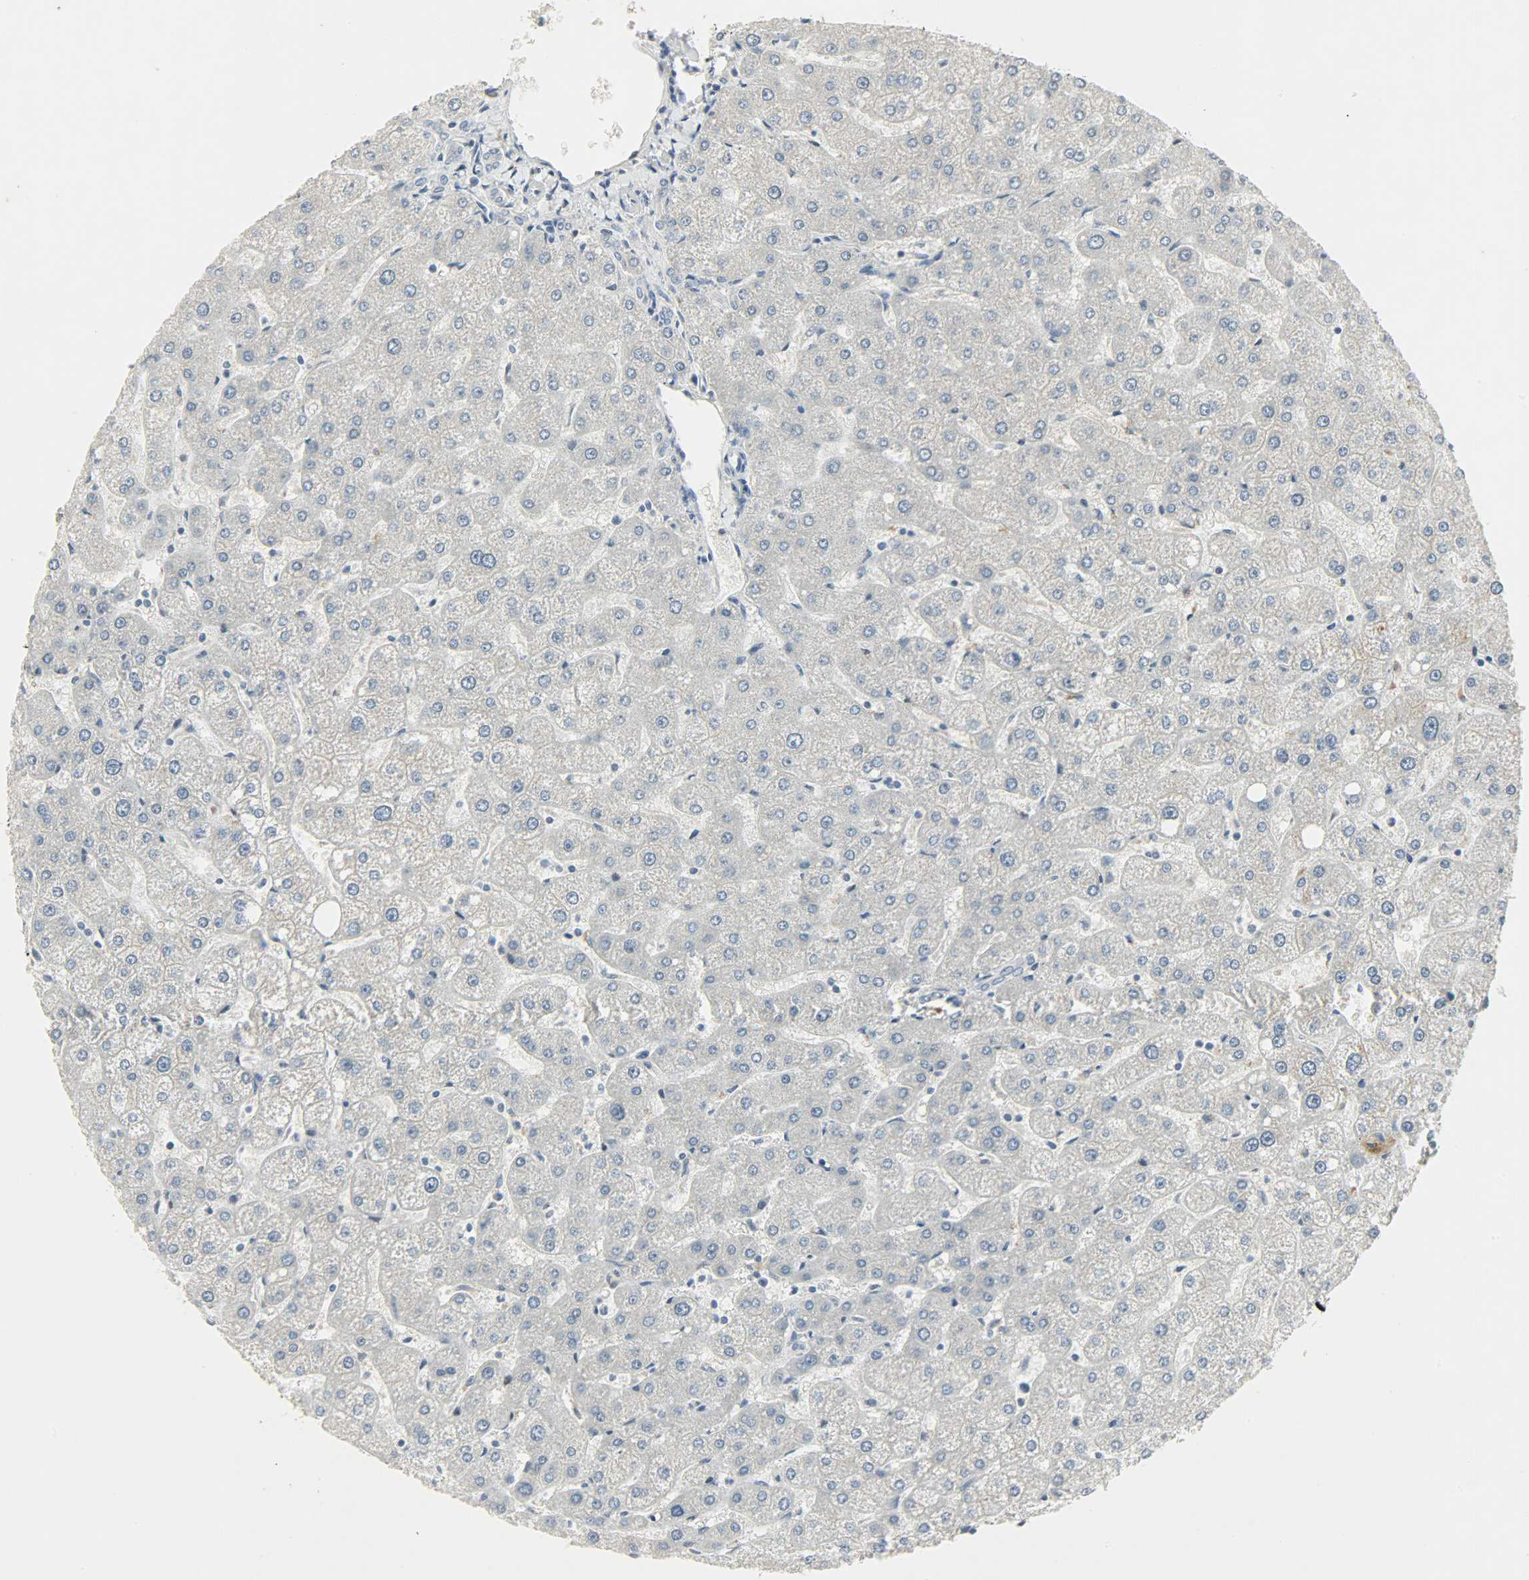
{"staining": {"intensity": "negative", "quantity": "none", "location": "none"}, "tissue": "liver", "cell_type": "Cholangiocytes", "image_type": "normal", "snomed": [{"axis": "morphology", "description": "Normal tissue, NOS"}, {"axis": "topography", "description": "Liver"}], "caption": "DAB (3,3'-diaminobenzidine) immunohistochemical staining of benign human liver reveals no significant positivity in cholangiocytes.", "gene": "CAMK4", "patient": {"sex": "male", "age": 67}}